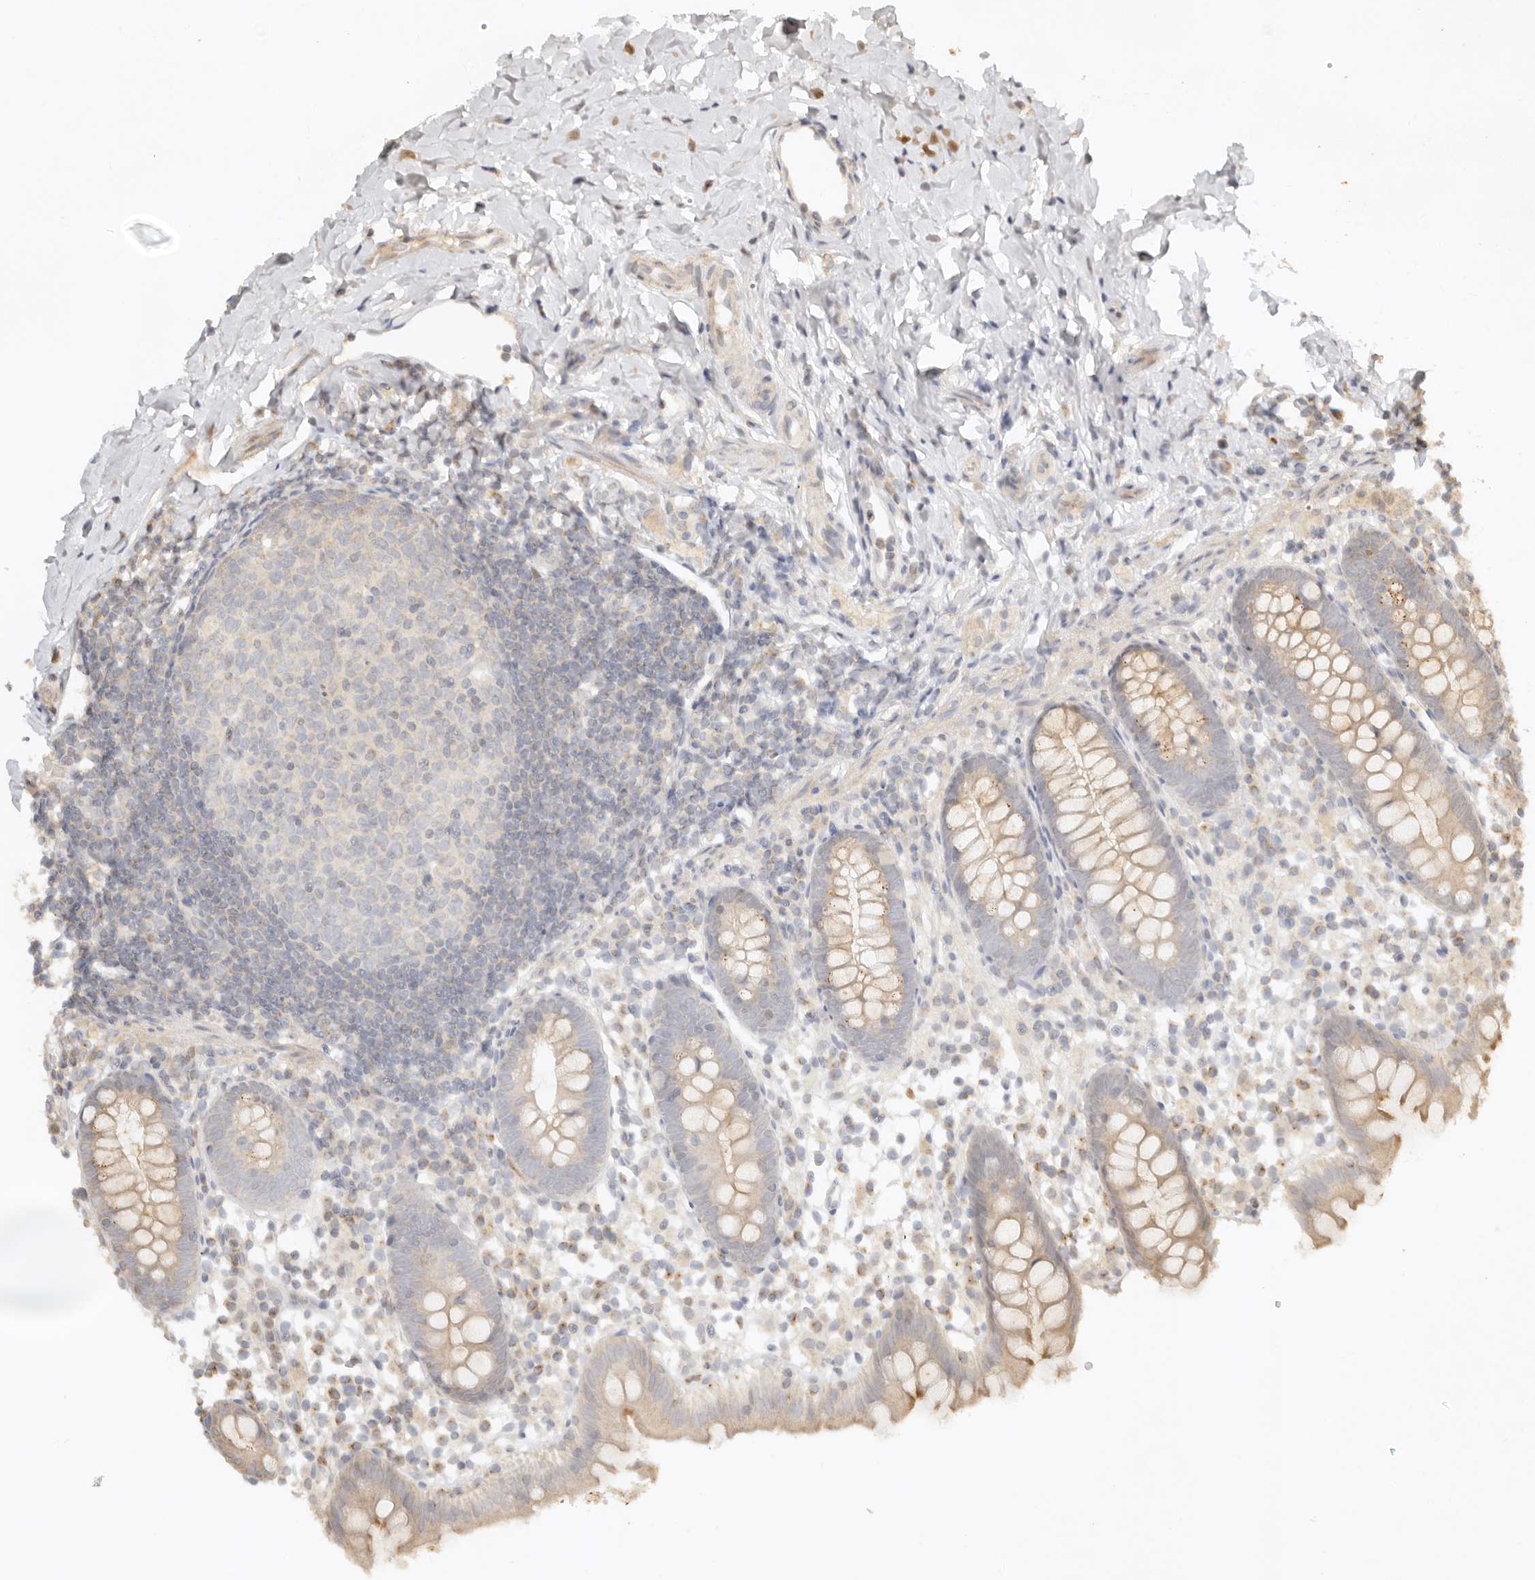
{"staining": {"intensity": "weak", "quantity": "25%-75%", "location": "cytoplasmic/membranous"}, "tissue": "appendix", "cell_type": "Glandular cells", "image_type": "normal", "snomed": [{"axis": "morphology", "description": "Normal tissue, NOS"}, {"axis": "topography", "description": "Appendix"}], "caption": "Immunohistochemistry of unremarkable appendix shows low levels of weak cytoplasmic/membranous expression in about 25%-75% of glandular cells.", "gene": "KIF2B", "patient": {"sex": "female", "age": 20}}